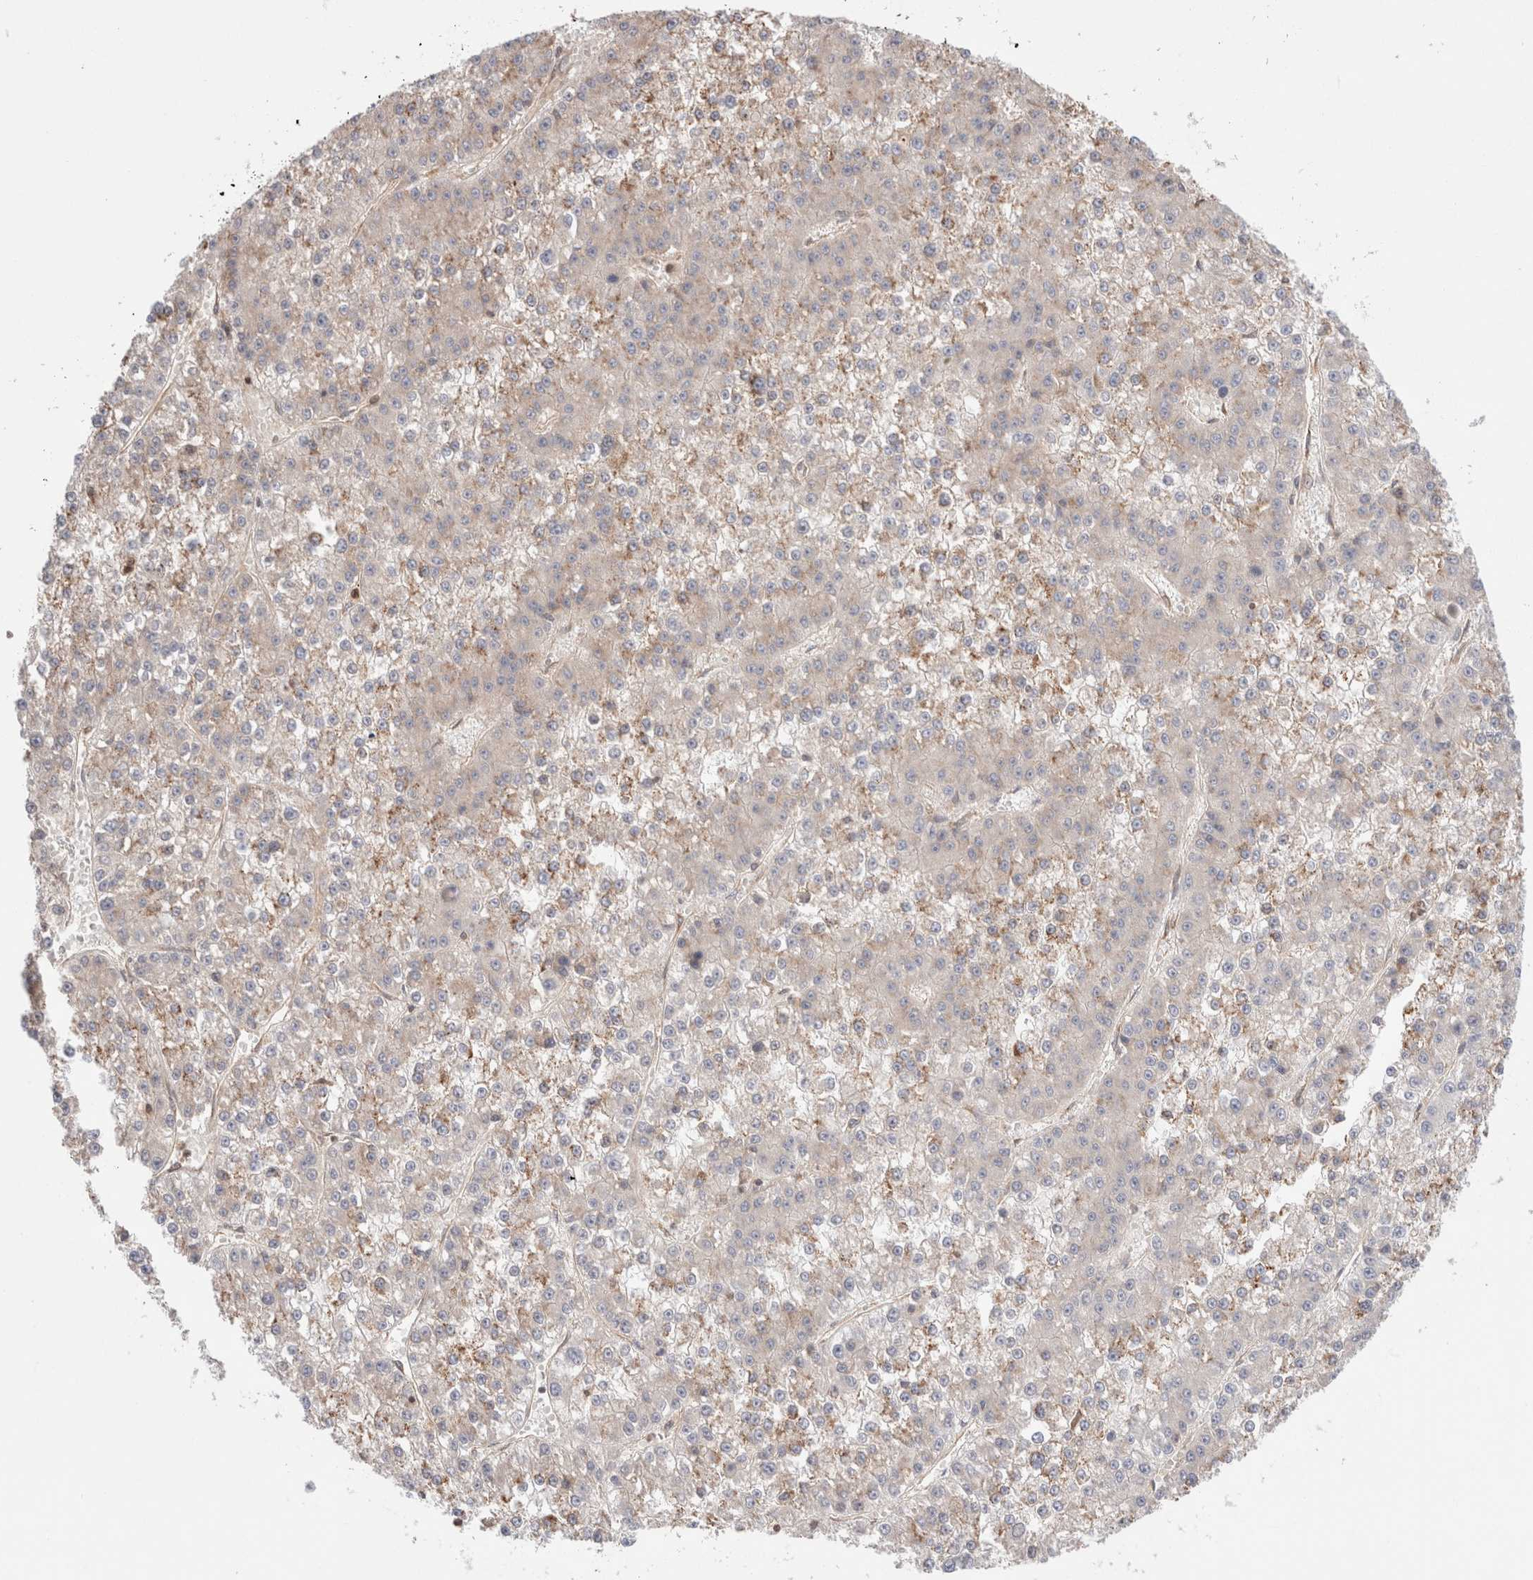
{"staining": {"intensity": "weak", "quantity": "25%-75%", "location": "cytoplasmic/membranous"}, "tissue": "liver cancer", "cell_type": "Tumor cells", "image_type": "cancer", "snomed": [{"axis": "morphology", "description": "Carcinoma, Hepatocellular, NOS"}, {"axis": "topography", "description": "Liver"}], "caption": "The immunohistochemical stain highlights weak cytoplasmic/membranous expression in tumor cells of hepatocellular carcinoma (liver) tissue.", "gene": "SIKE1", "patient": {"sex": "female", "age": 73}}